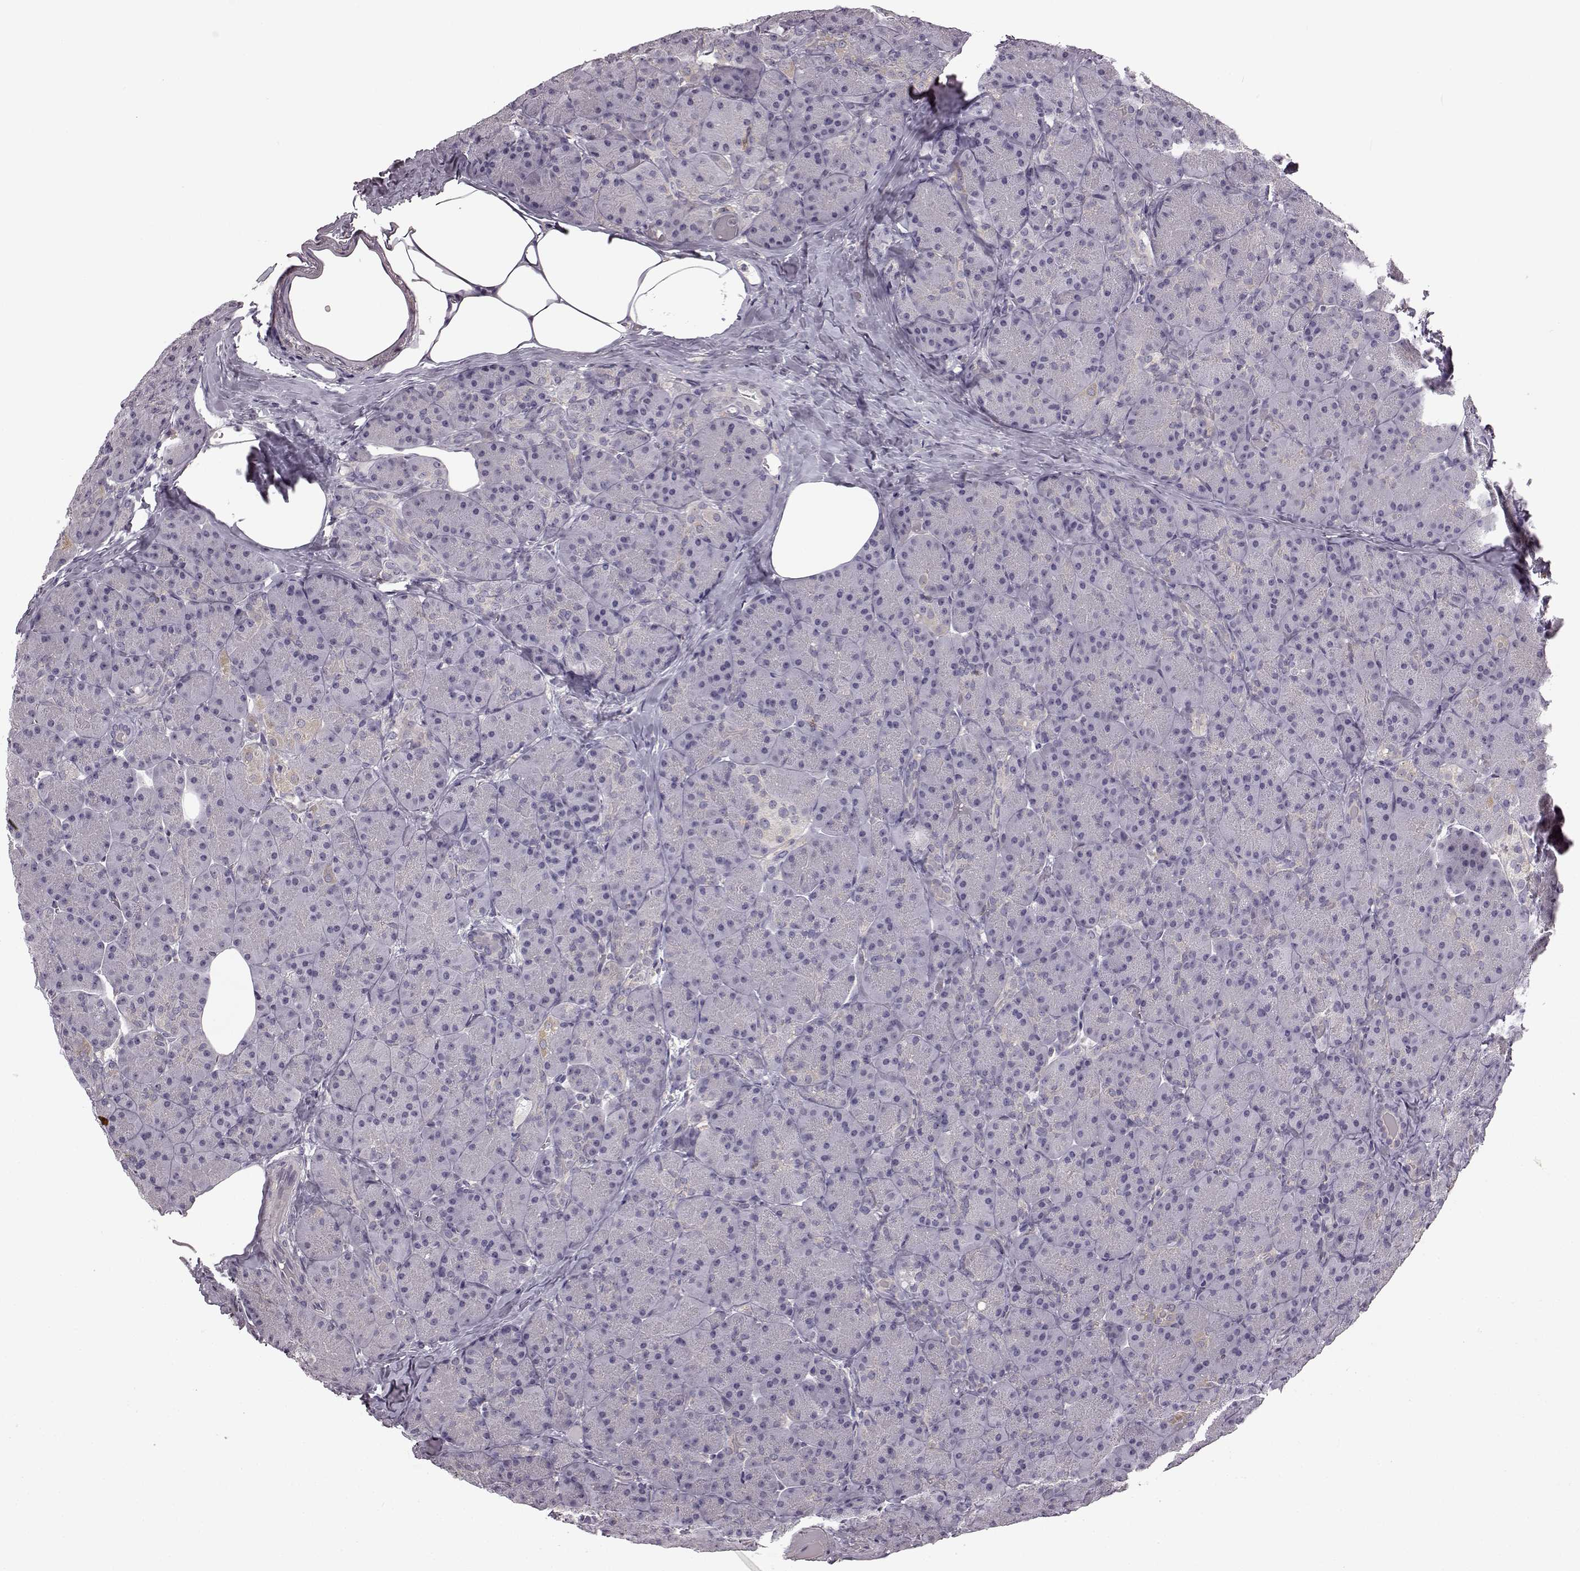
{"staining": {"intensity": "negative", "quantity": "none", "location": "none"}, "tissue": "pancreas", "cell_type": "Exocrine glandular cells", "image_type": "normal", "snomed": [{"axis": "morphology", "description": "Normal tissue, NOS"}, {"axis": "topography", "description": "Pancreas"}], "caption": "Histopathology image shows no protein positivity in exocrine glandular cells of benign pancreas.", "gene": "B3GNT6", "patient": {"sex": "male", "age": 57}}